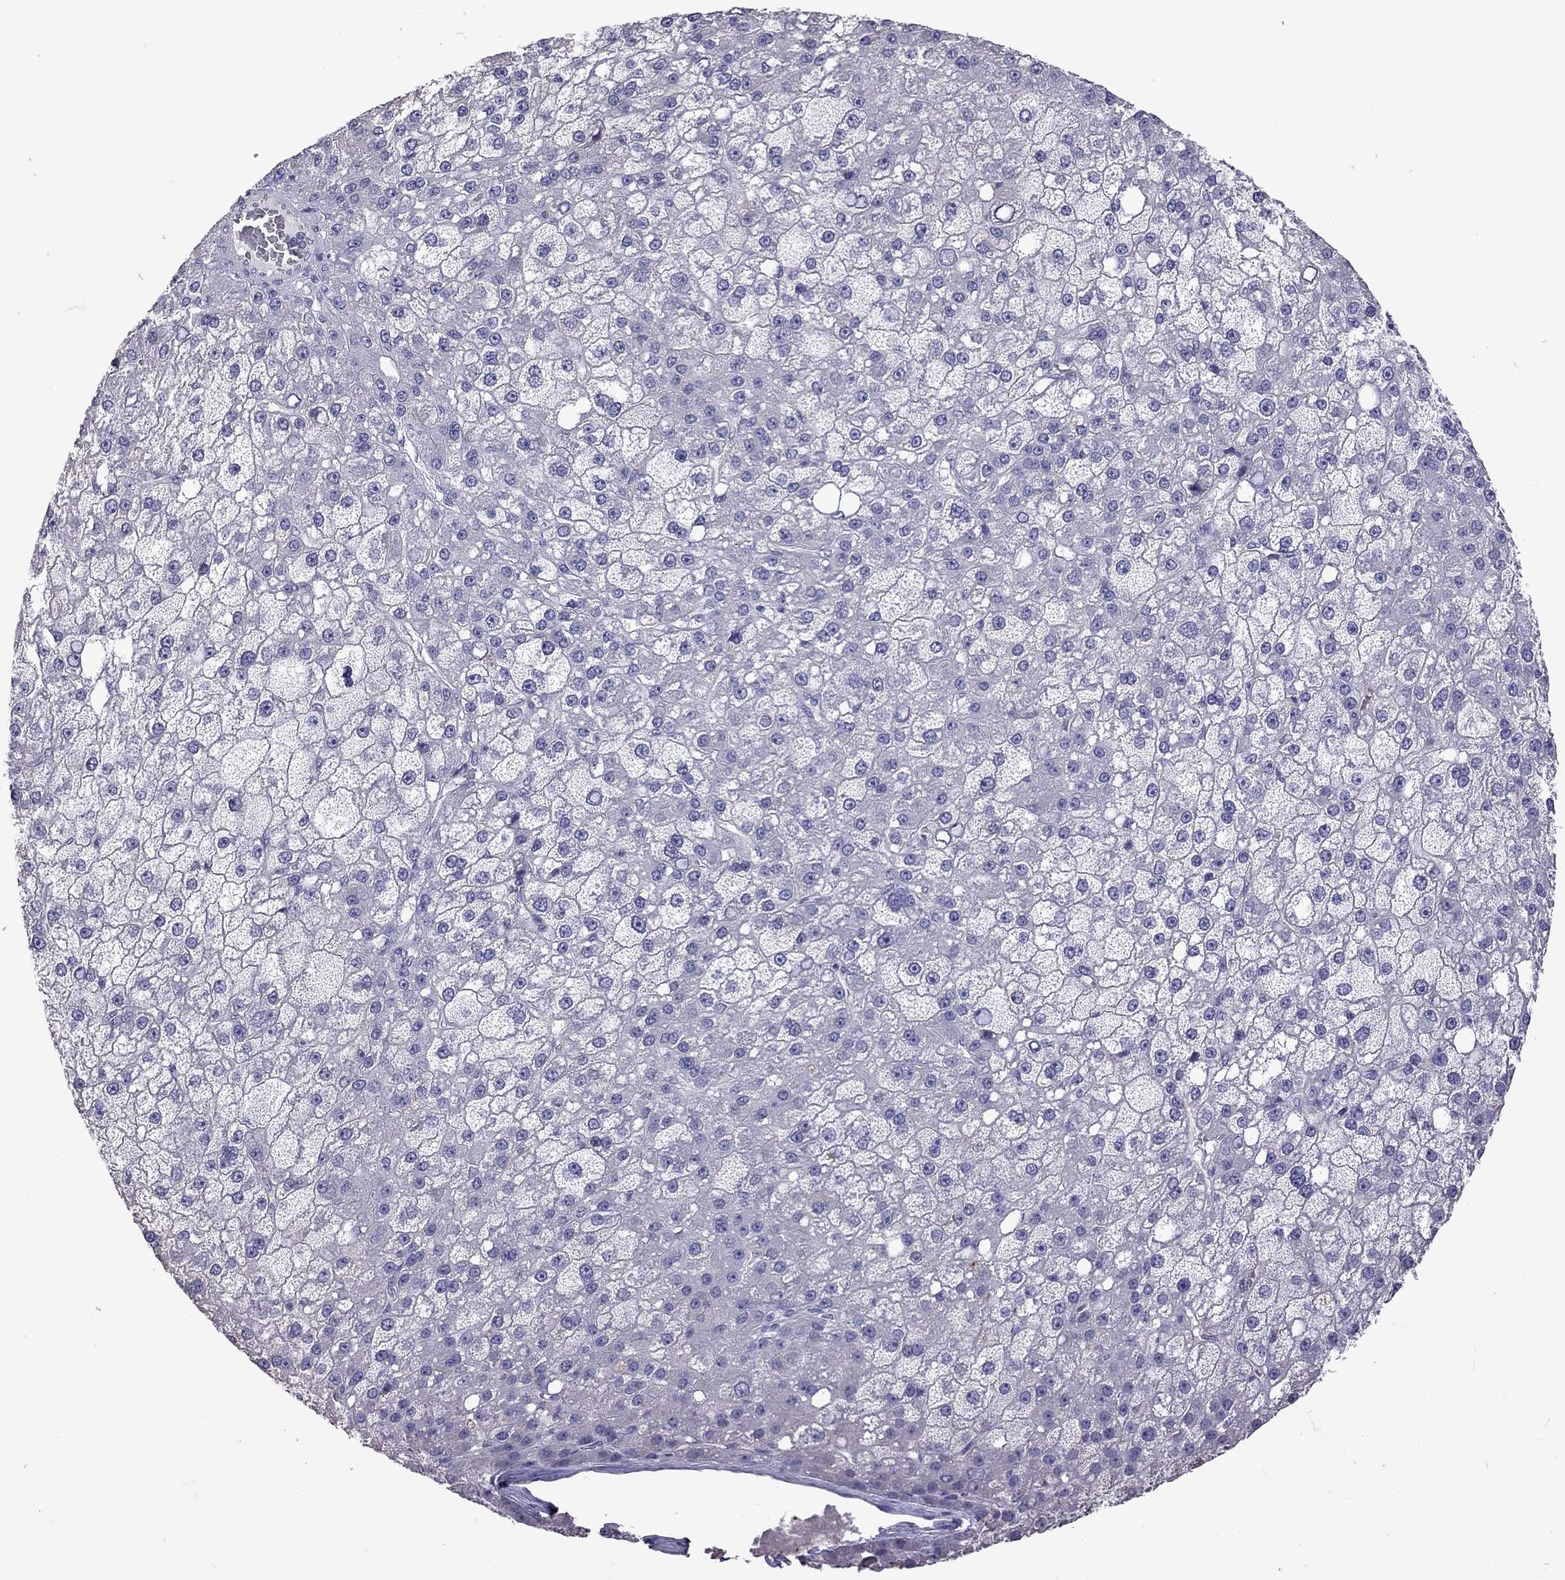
{"staining": {"intensity": "negative", "quantity": "none", "location": "none"}, "tissue": "liver cancer", "cell_type": "Tumor cells", "image_type": "cancer", "snomed": [{"axis": "morphology", "description": "Carcinoma, Hepatocellular, NOS"}, {"axis": "topography", "description": "Liver"}], "caption": "A high-resolution histopathology image shows IHC staining of liver cancer (hepatocellular carcinoma), which shows no significant positivity in tumor cells.", "gene": "FEZ1", "patient": {"sex": "male", "age": 67}}